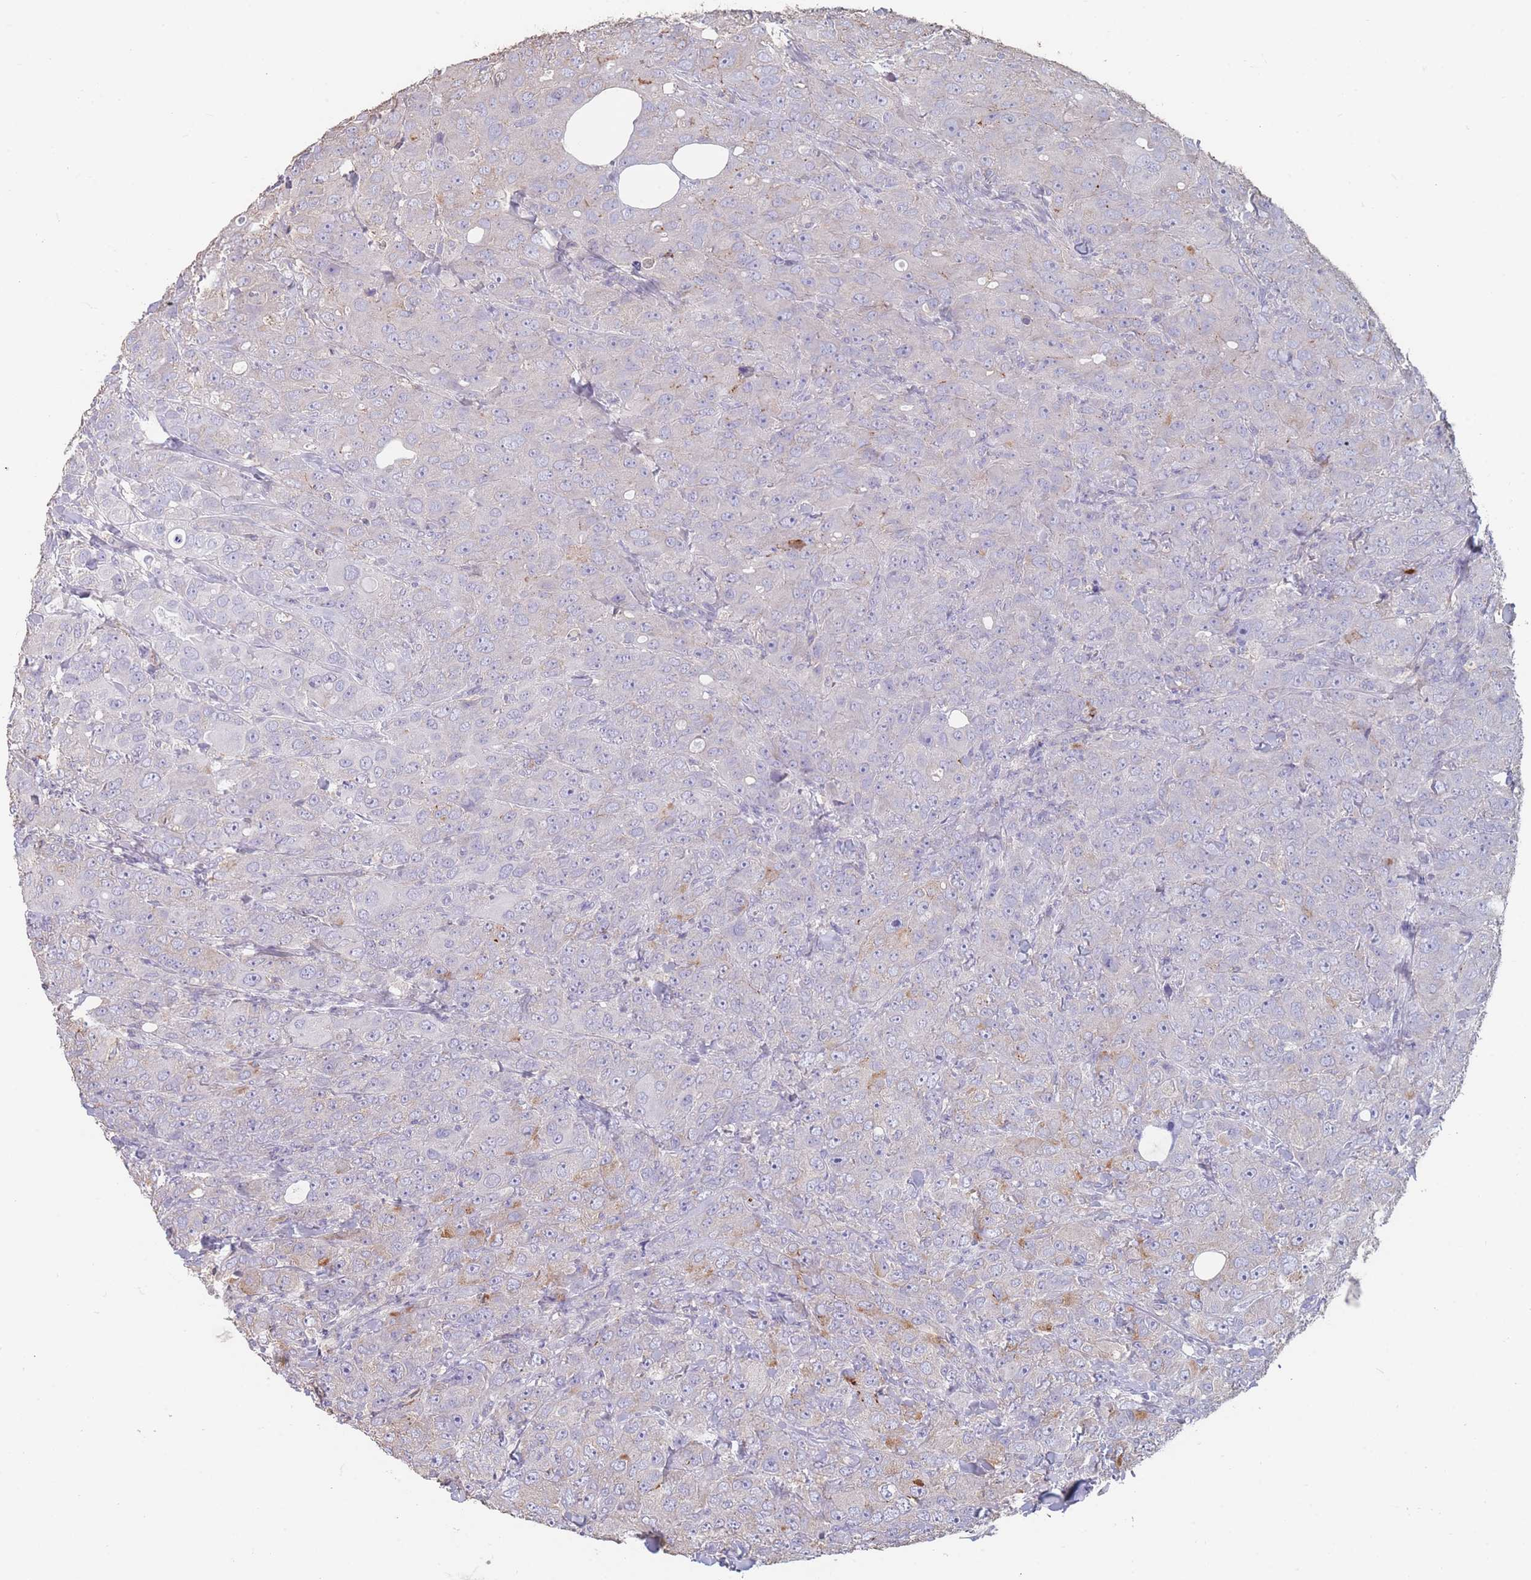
{"staining": {"intensity": "weak", "quantity": "<25%", "location": "cytoplasmic/membranous"}, "tissue": "breast cancer", "cell_type": "Tumor cells", "image_type": "cancer", "snomed": [{"axis": "morphology", "description": "Duct carcinoma"}, {"axis": "topography", "description": "Breast"}], "caption": "This is a image of immunohistochemistry staining of breast cancer (invasive ductal carcinoma), which shows no staining in tumor cells.", "gene": "CLEC12A", "patient": {"sex": "female", "age": 43}}